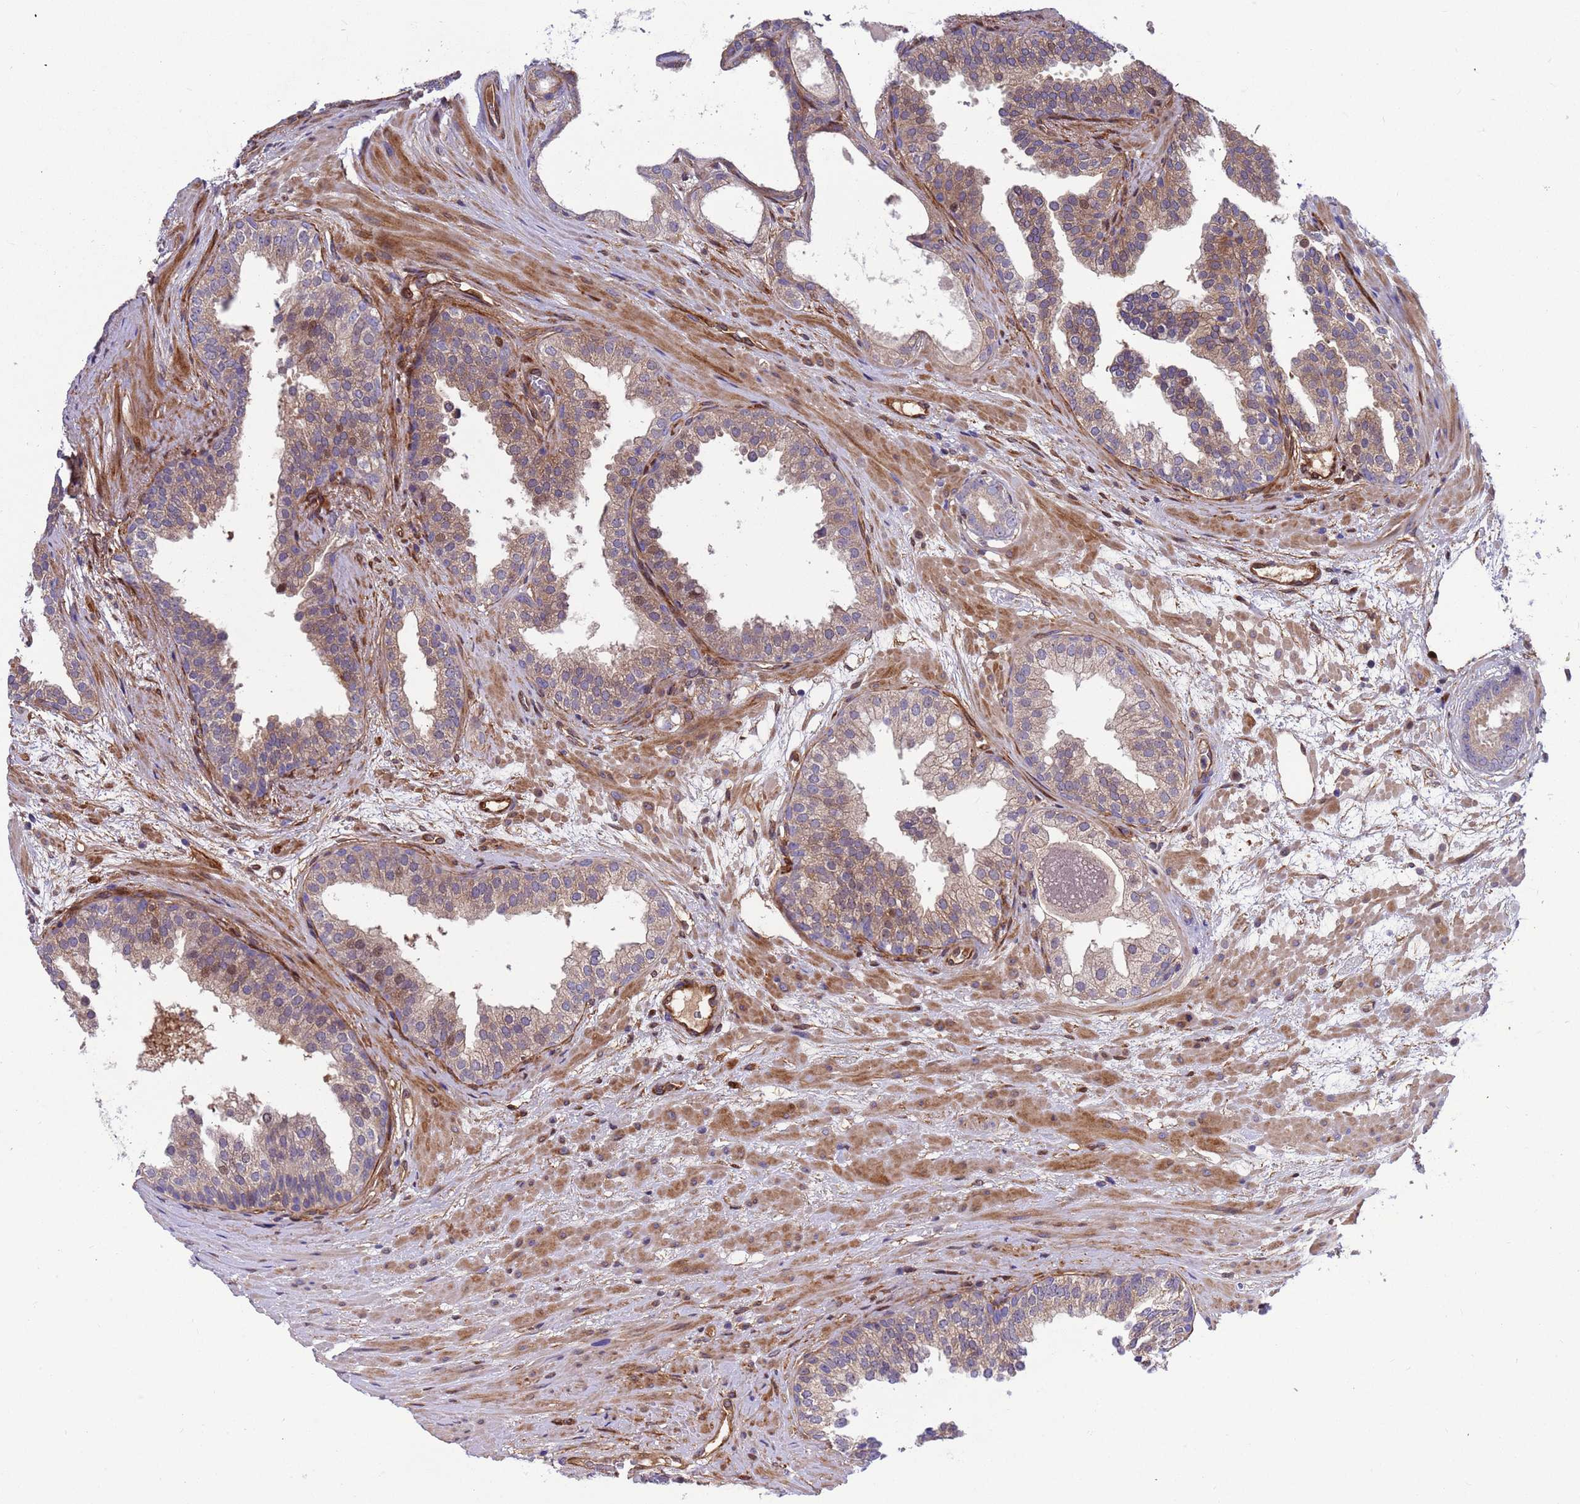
{"staining": {"intensity": "moderate", "quantity": "<25%", "location": "nuclear"}, "tissue": "prostate cancer", "cell_type": "Tumor cells", "image_type": "cancer", "snomed": [{"axis": "morphology", "description": "Adenocarcinoma, High grade"}, {"axis": "topography", "description": "Prostate"}], "caption": "Prostate cancer tissue displays moderate nuclear positivity in about <25% of tumor cells, visualized by immunohistochemistry.", "gene": "FOXRED1", "patient": {"sex": "male", "age": 59}}